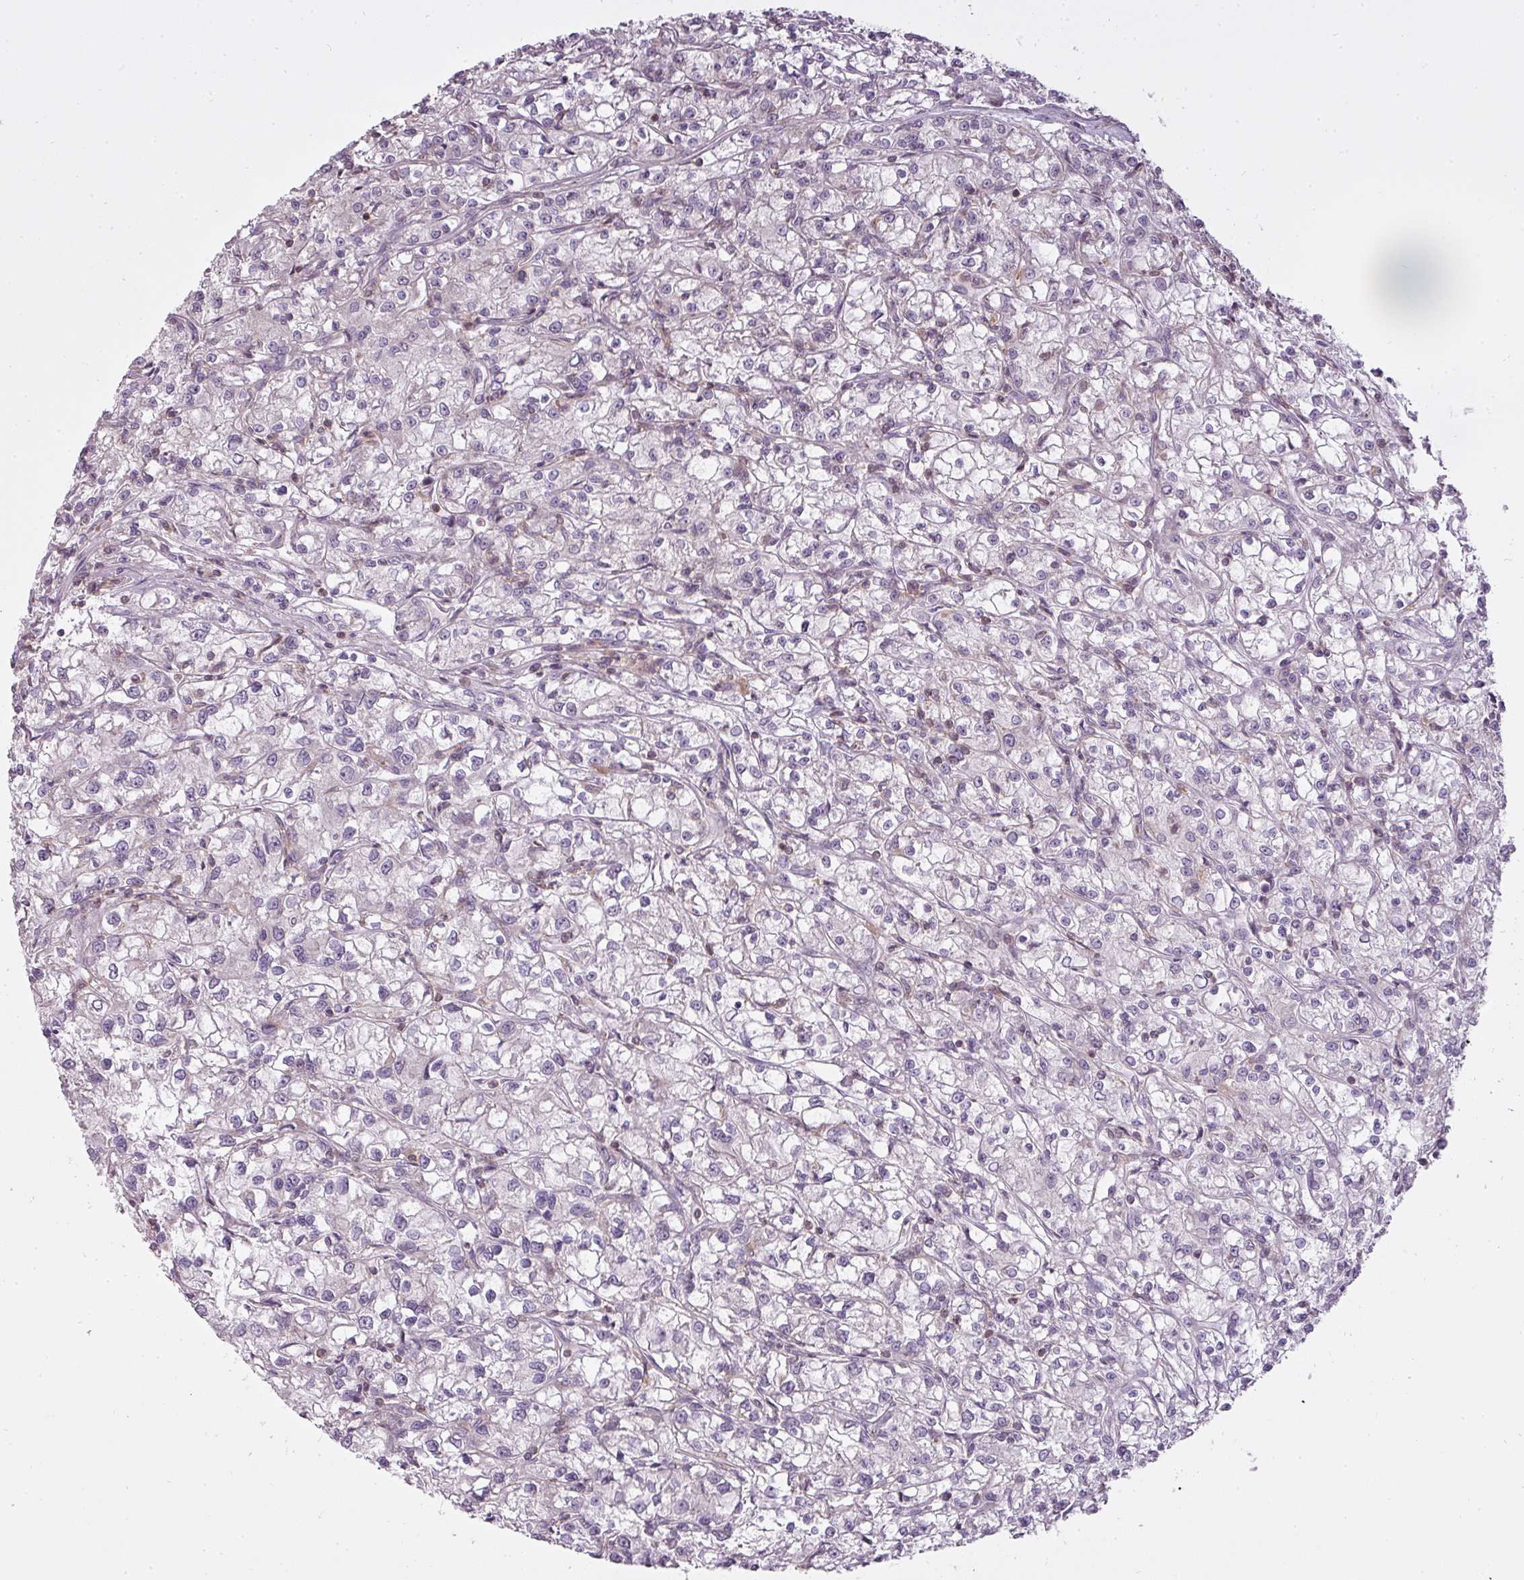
{"staining": {"intensity": "negative", "quantity": "none", "location": "none"}, "tissue": "renal cancer", "cell_type": "Tumor cells", "image_type": "cancer", "snomed": [{"axis": "morphology", "description": "Adenocarcinoma, NOS"}, {"axis": "topography", "description": "Kidney"}], "caption": "DAB (3,3'-diaminobenzidine) immunohistochemical staining of human adenocarcinoma (renal) demonstrates no significant positivity in tumor cells.", "gene": "STK4", "patient": {"sex": "female", "age": 59}}